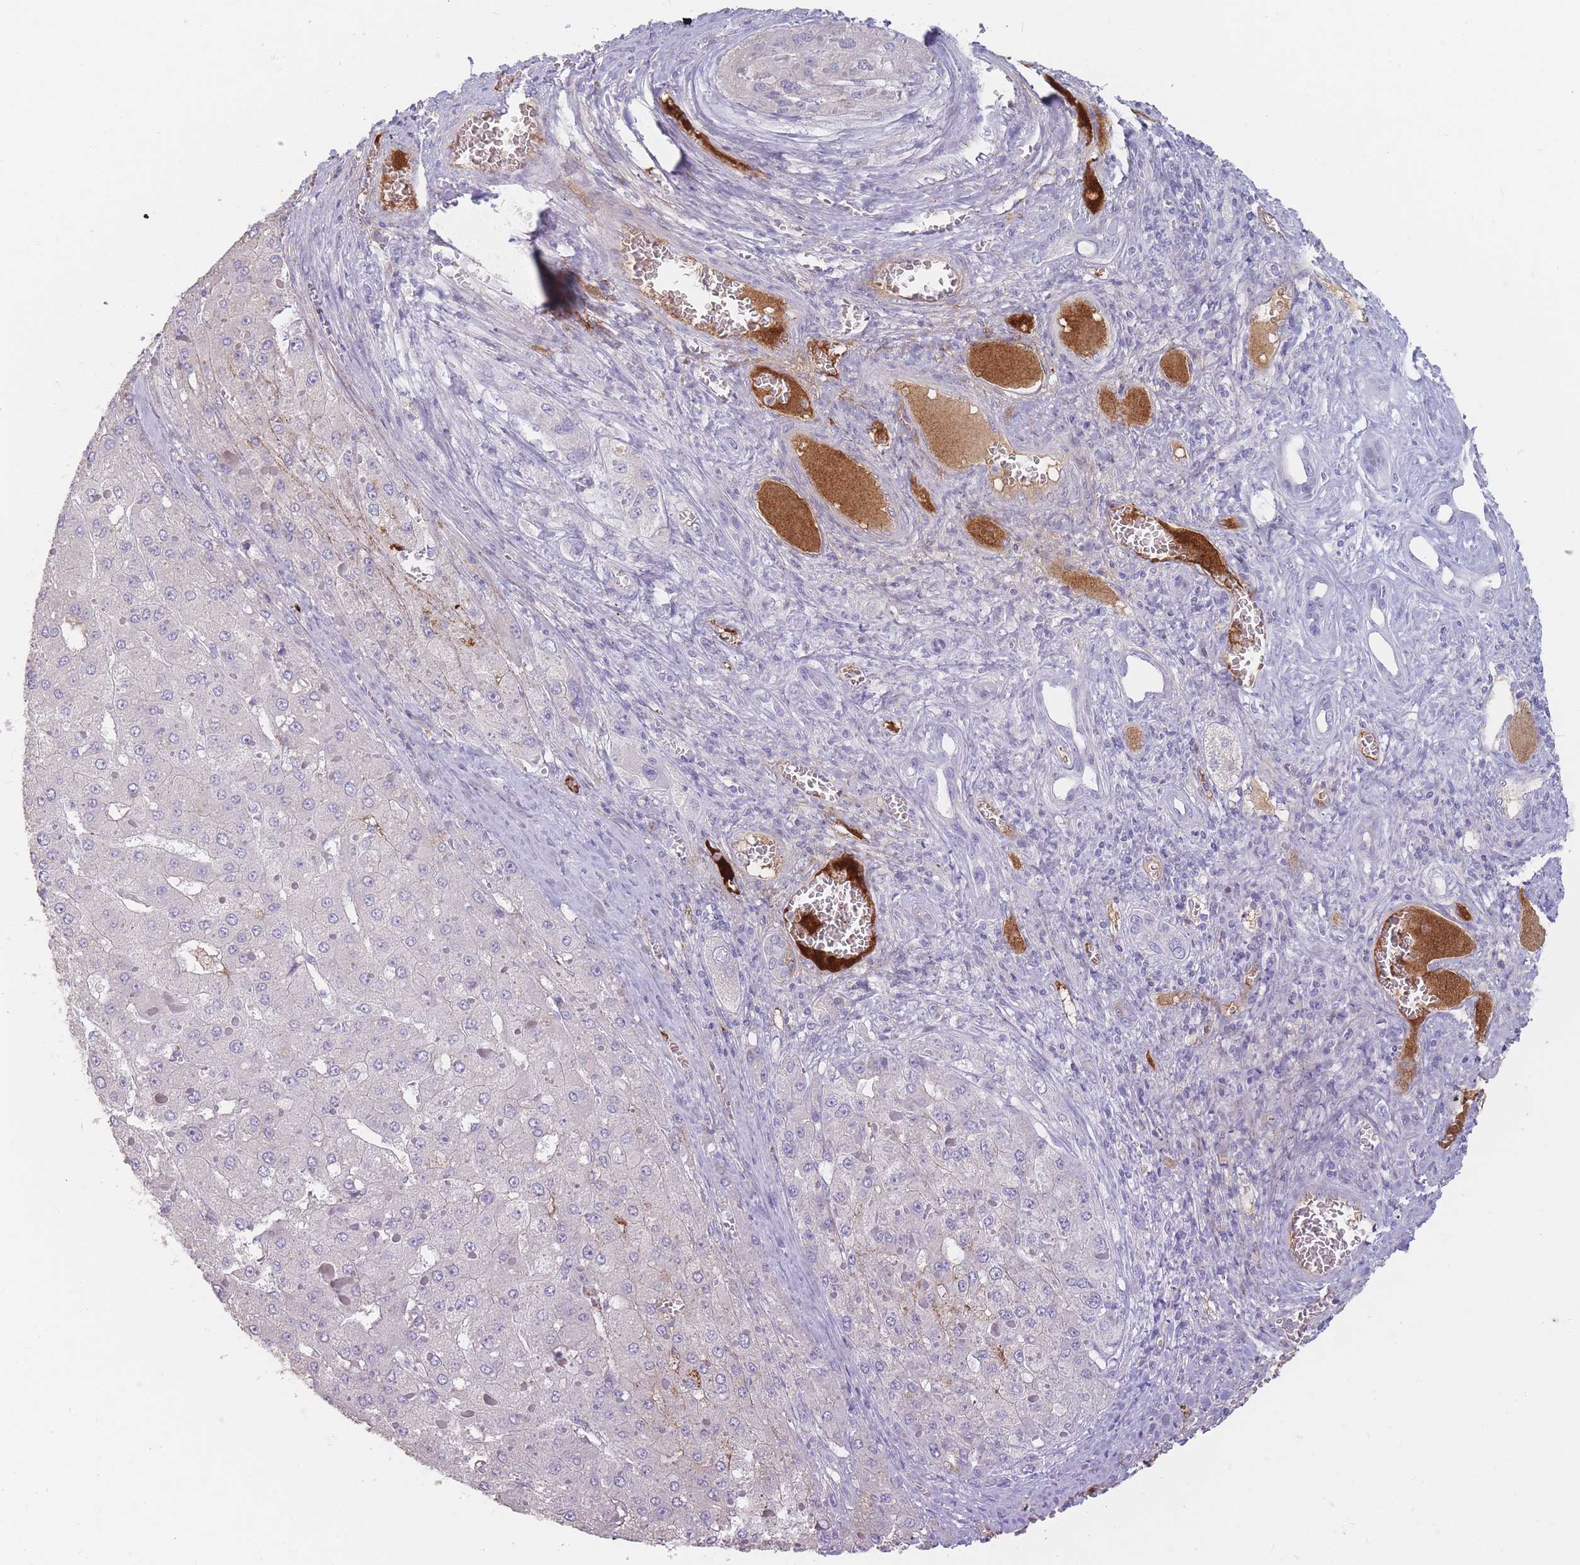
{"staining": {"intensity": "negative", "quantity": "none", "location": "none"}, "tissue": "liver cancer", "cell_type": "Tumor cells", "image_type": "cancer", "snomed": [{"axis": "morphology", "description": "Carcinoma, Hepatocellular, NOS"}, {"axis": "topography", "description": "Liver"}], "caption": "The histopathology image reveals no staining of tumor cells in liver cancer.", "gene": "PRG4", "patient": {"sex": "female", "age": 73}}